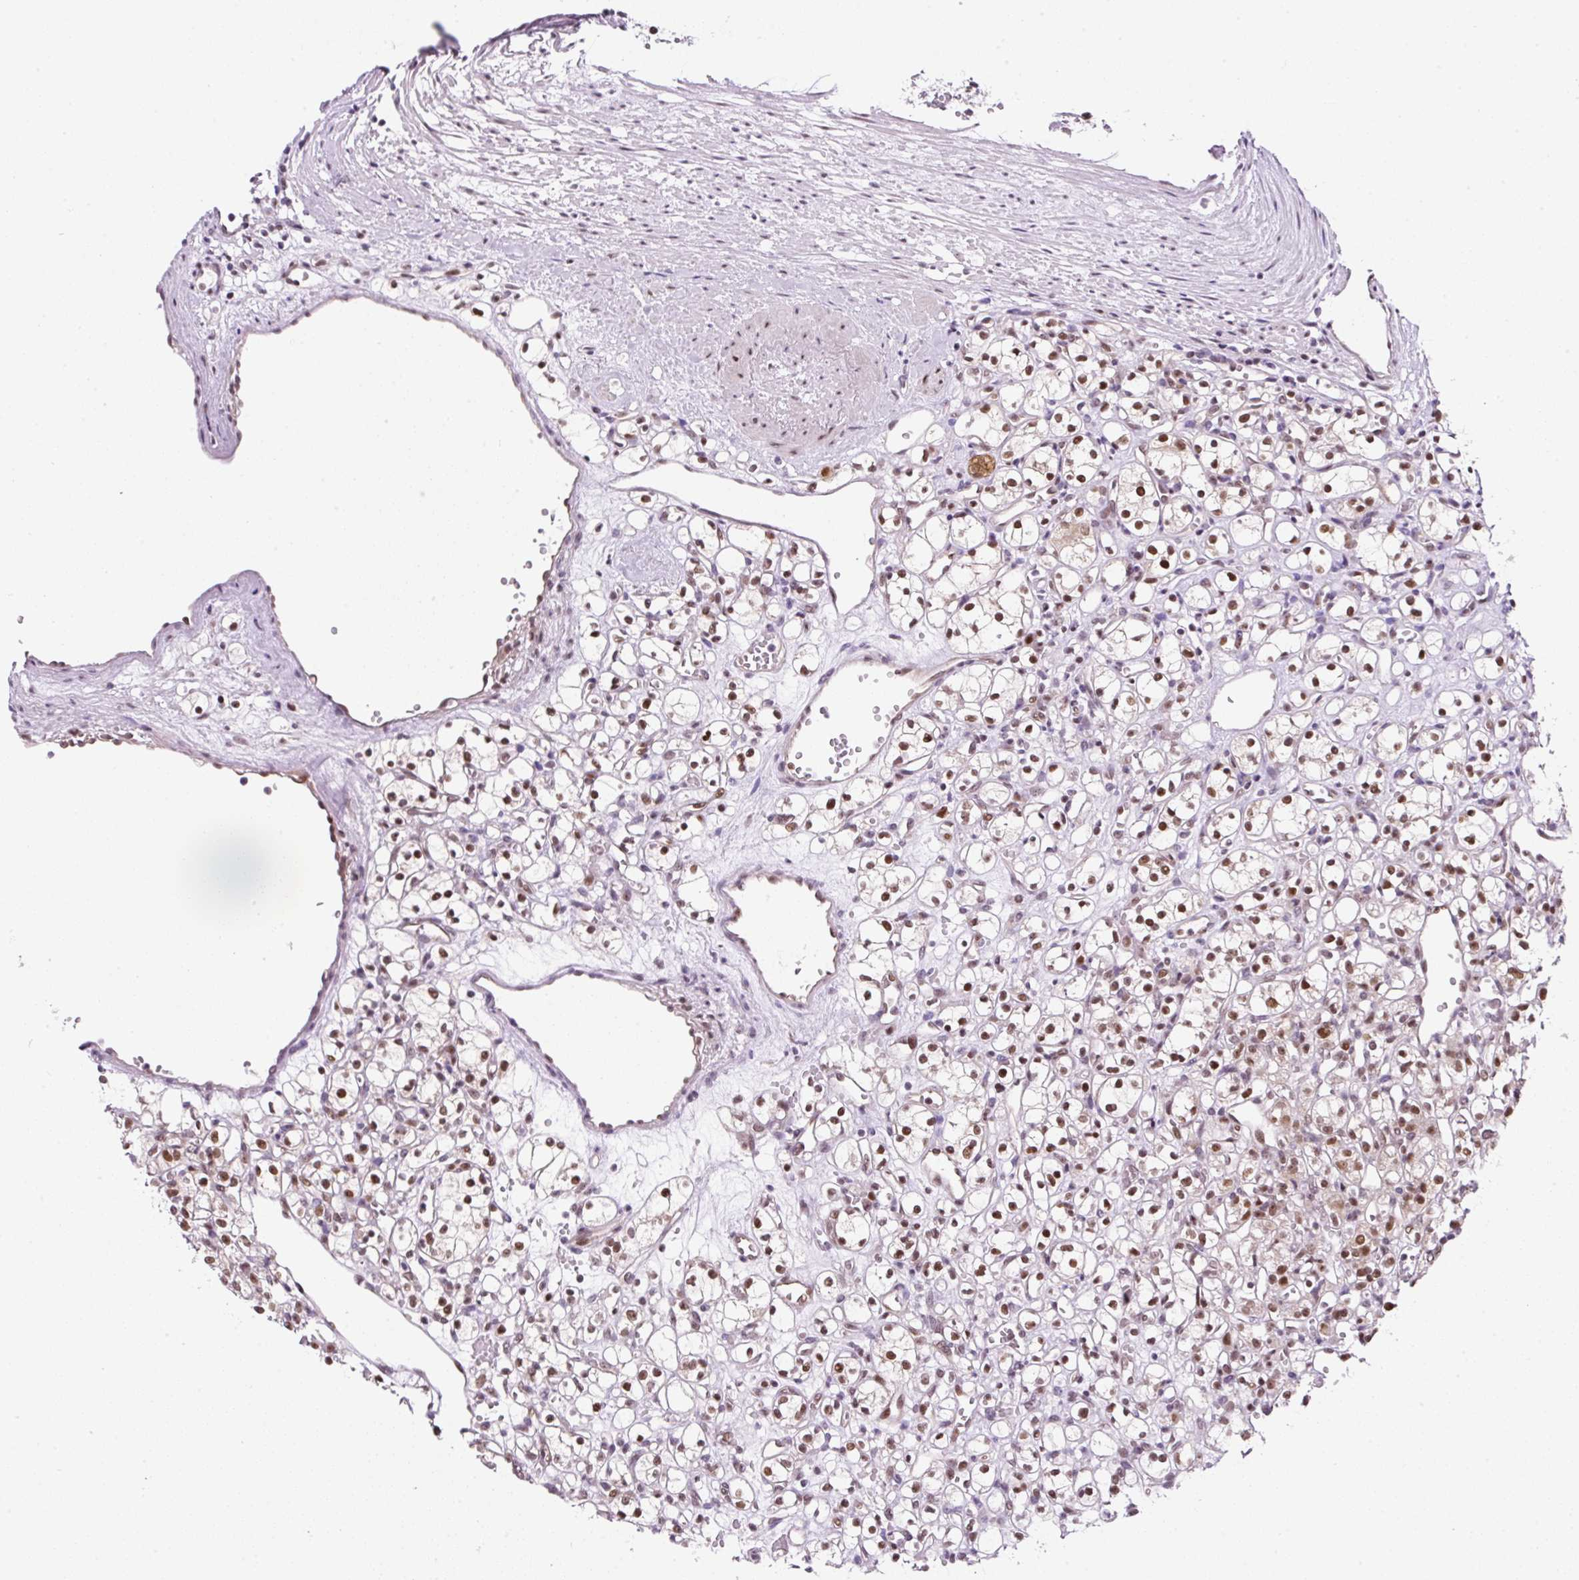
{"staining": {"intensity": "moderate", "quantity": ">75%", "location": "nuclear"}, "tissue": "renal cancer", "cell_type": "Tumor cells", "image_type": "cancer", "snomed": [{"axis": "morphology", "description": "Adenocarcinoma, NOS"}, {"axis": "topography", "description": "Kidney"}], "caption": "An image showing moderate nuclear positivity in approximately >75% of tumor cells in renal adenocarcinoma, as visualized by brown immunohistochemical staining.", "gene": "TAF1A", "patient": {"sex": "female", "age": 59}}